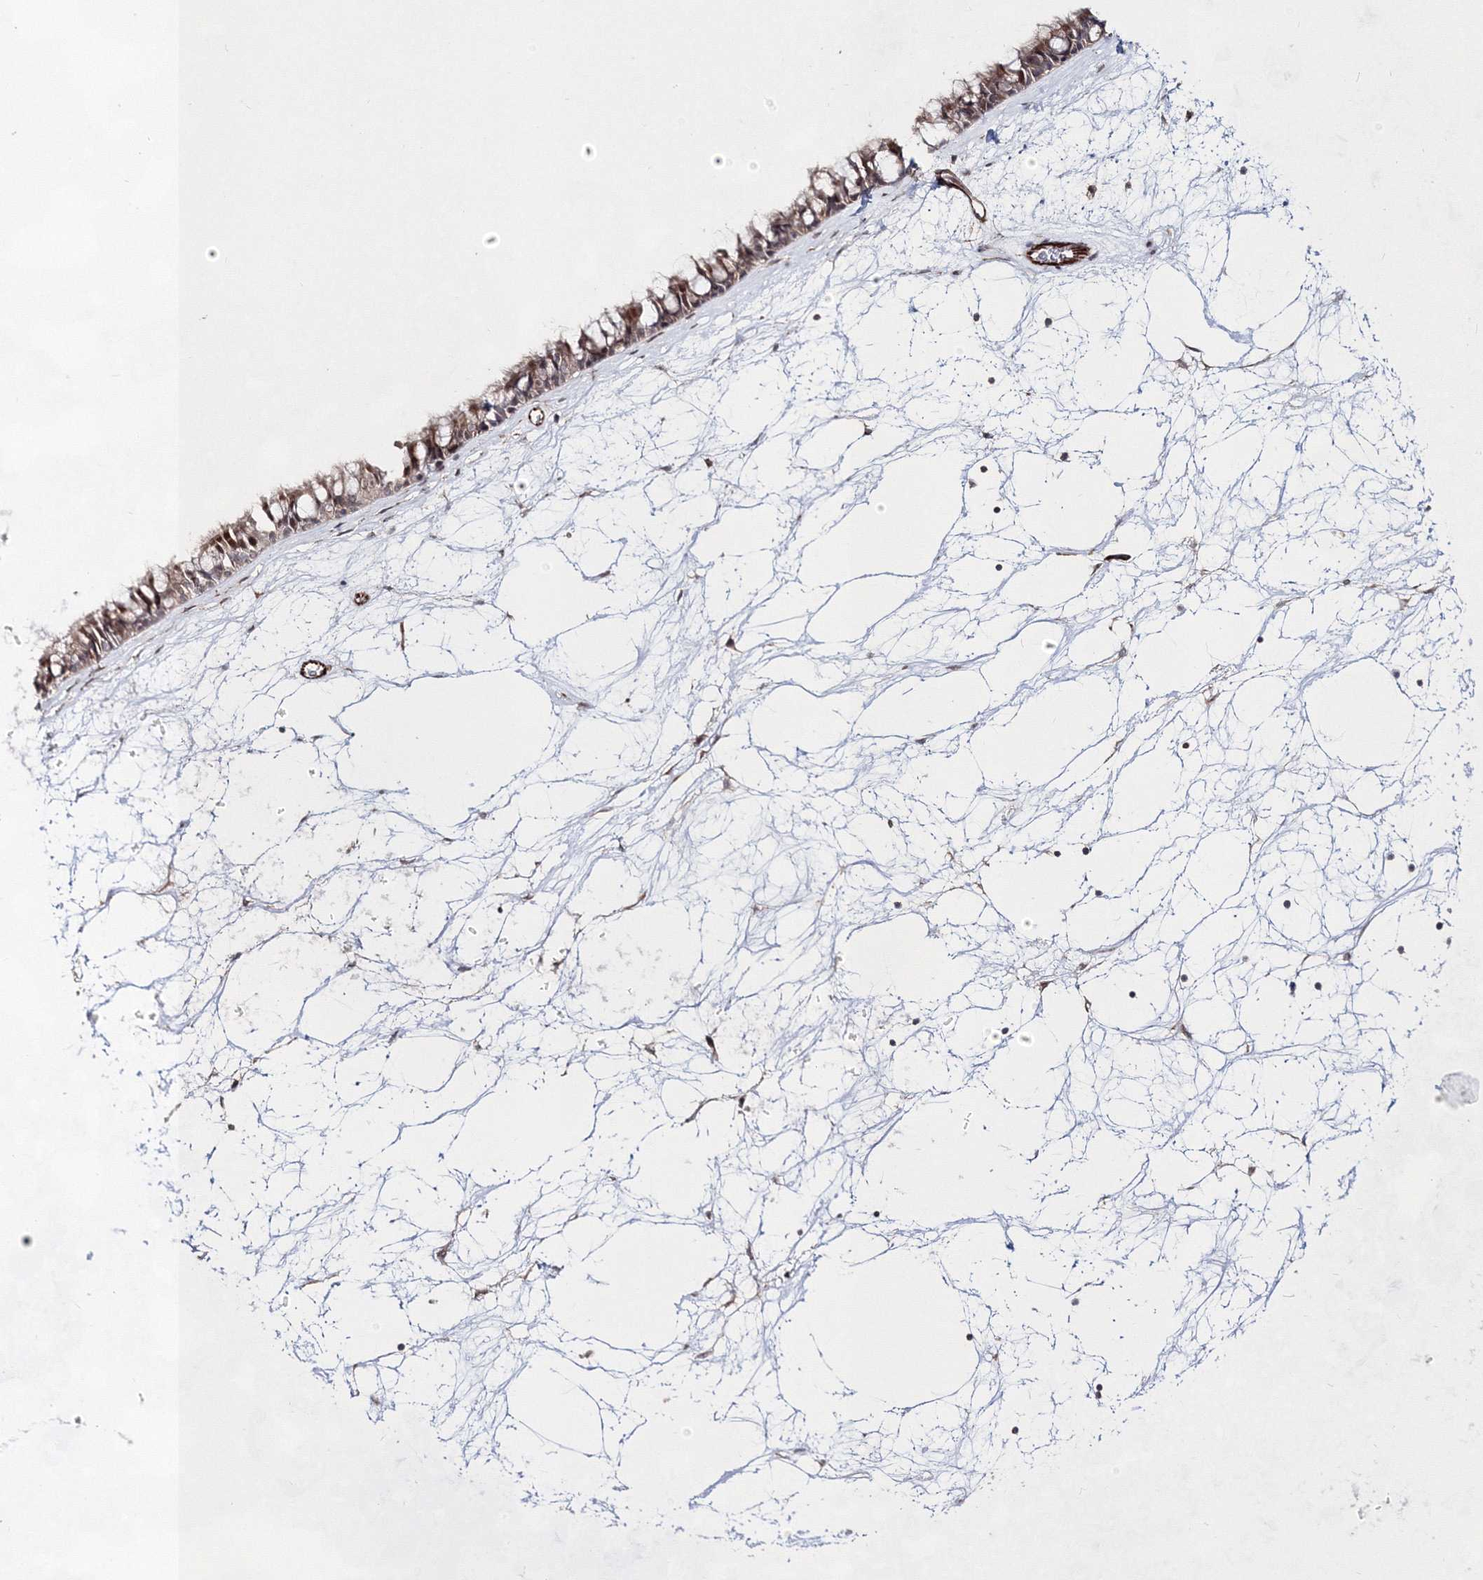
{"staining": {"intensity": "moderate", "quantity": ">75%", "location": "cytoplasmic/membranous"}, "tissue": "nasopharynx", "cell_type": "Respiratory epithelial cells", "image_type": "normal", "snomed": [{"axis": "morphology", "description": "Normal tissue, NOS"}, {"axis": "topography", "description": "Nasopharynx"}], "caption": "Immunohistochemistry of benign human nasopharynx demonstrates medium levels of moderate cytoplasmic/membranous staining in about >75% of respiratory epithelial cells.", "gene": "SNIP1", "patient": {"sex": "male", "age": 64}}